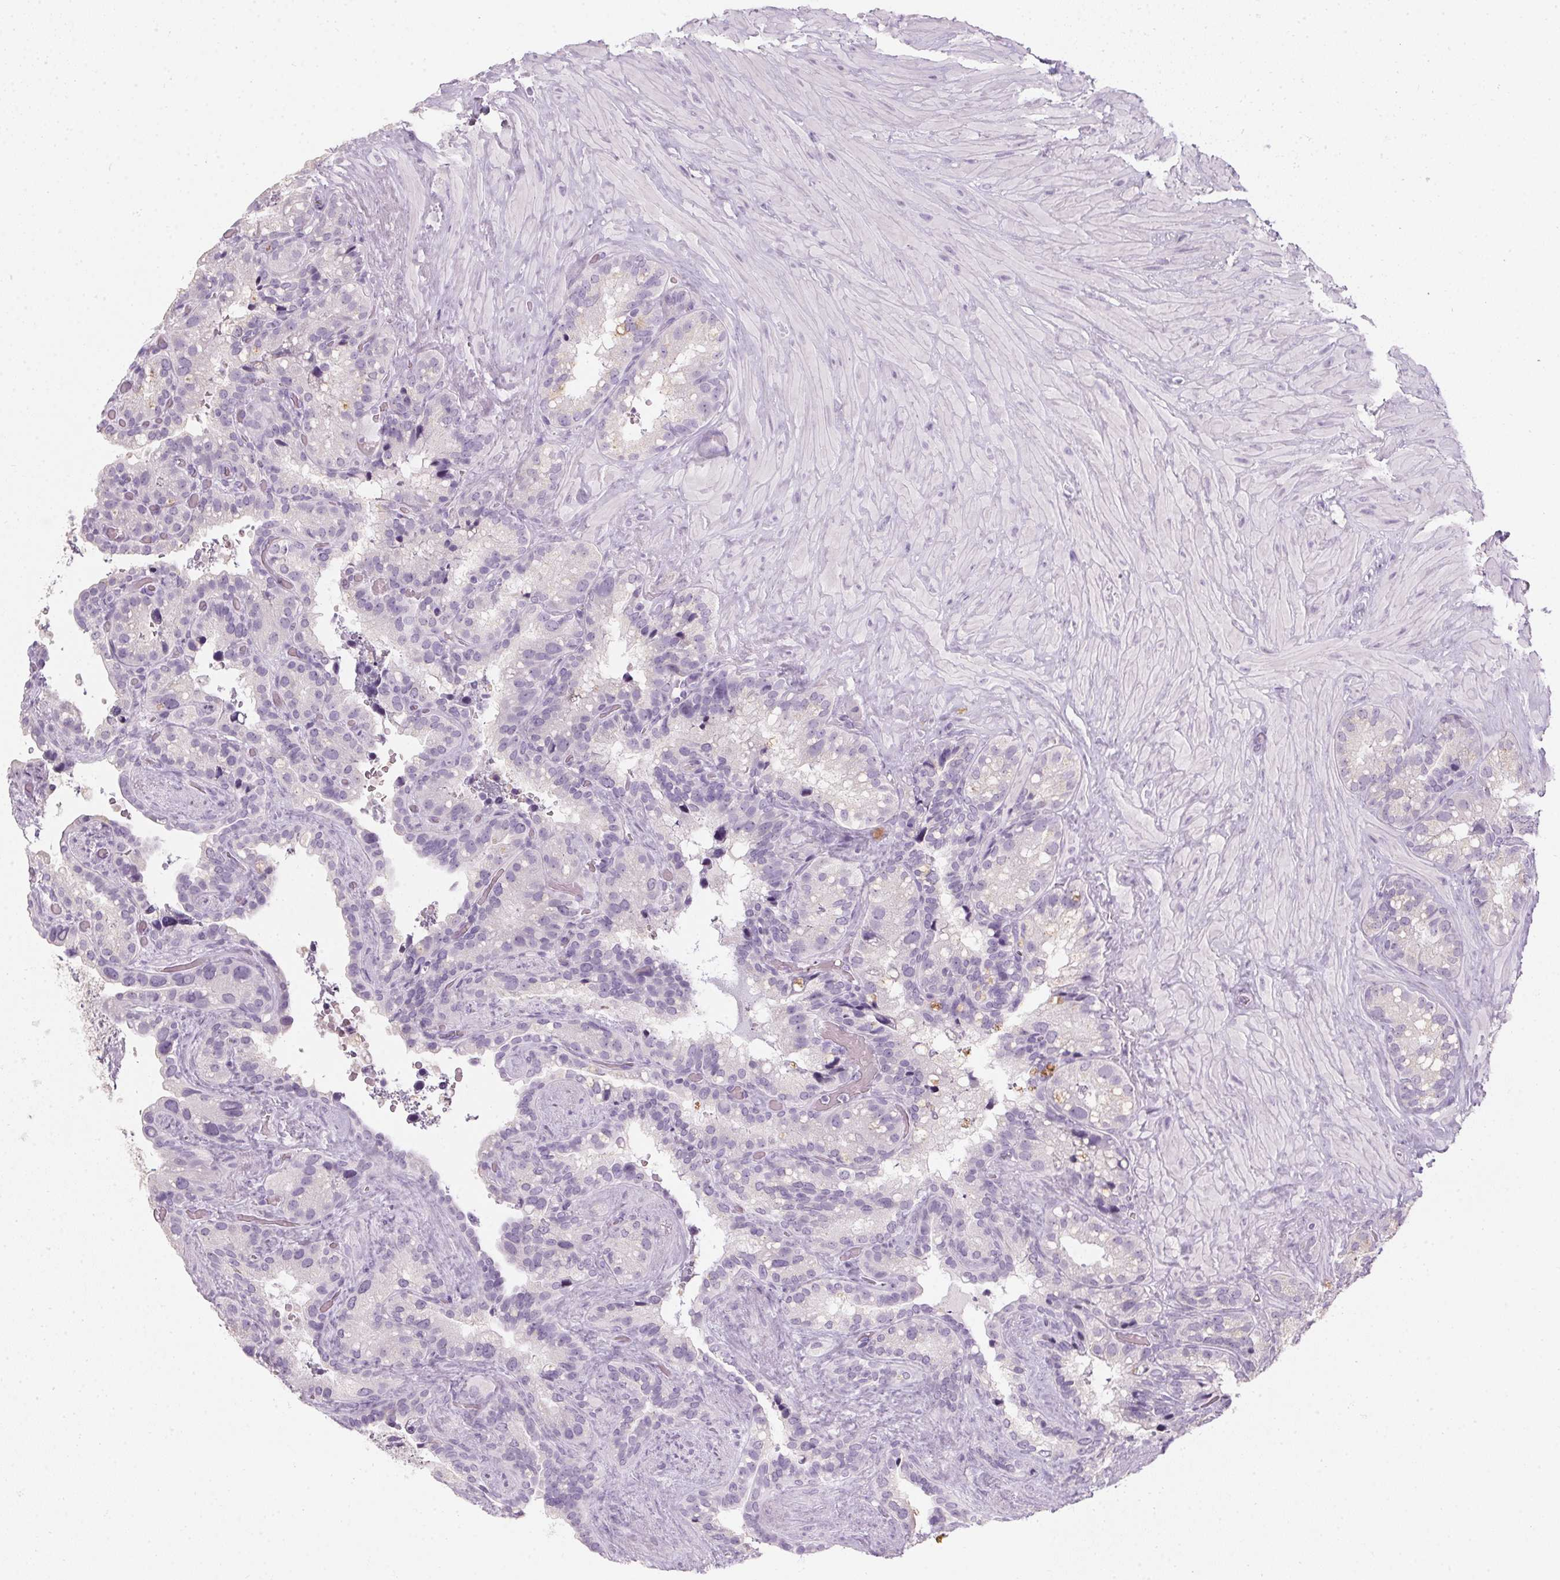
{"staining": {"intensity": "negative", "quantity": "none", "location": "none"}, "tissue": "seminal vesicle", "cell_type": "Glandular cells", "image_type": "normal", "snomed": [{"axis": "morphology", "description": "Normal tissue, NOS"}, {"axis": "topography", "description": "Seminal veicle"}], "caption": "DAB immunohistochemical staining of normal human seminal vesicle shows no significant expression in glandular cells. (Stains: DAB (3,3'-diaminobenzidine) immunohistochemistry with hematoxylin counter stain, Microscopy: brightfield microscopy at high magnification).", "gene": "TMEM72", "patient": {"sex": "male", "age": 60}}